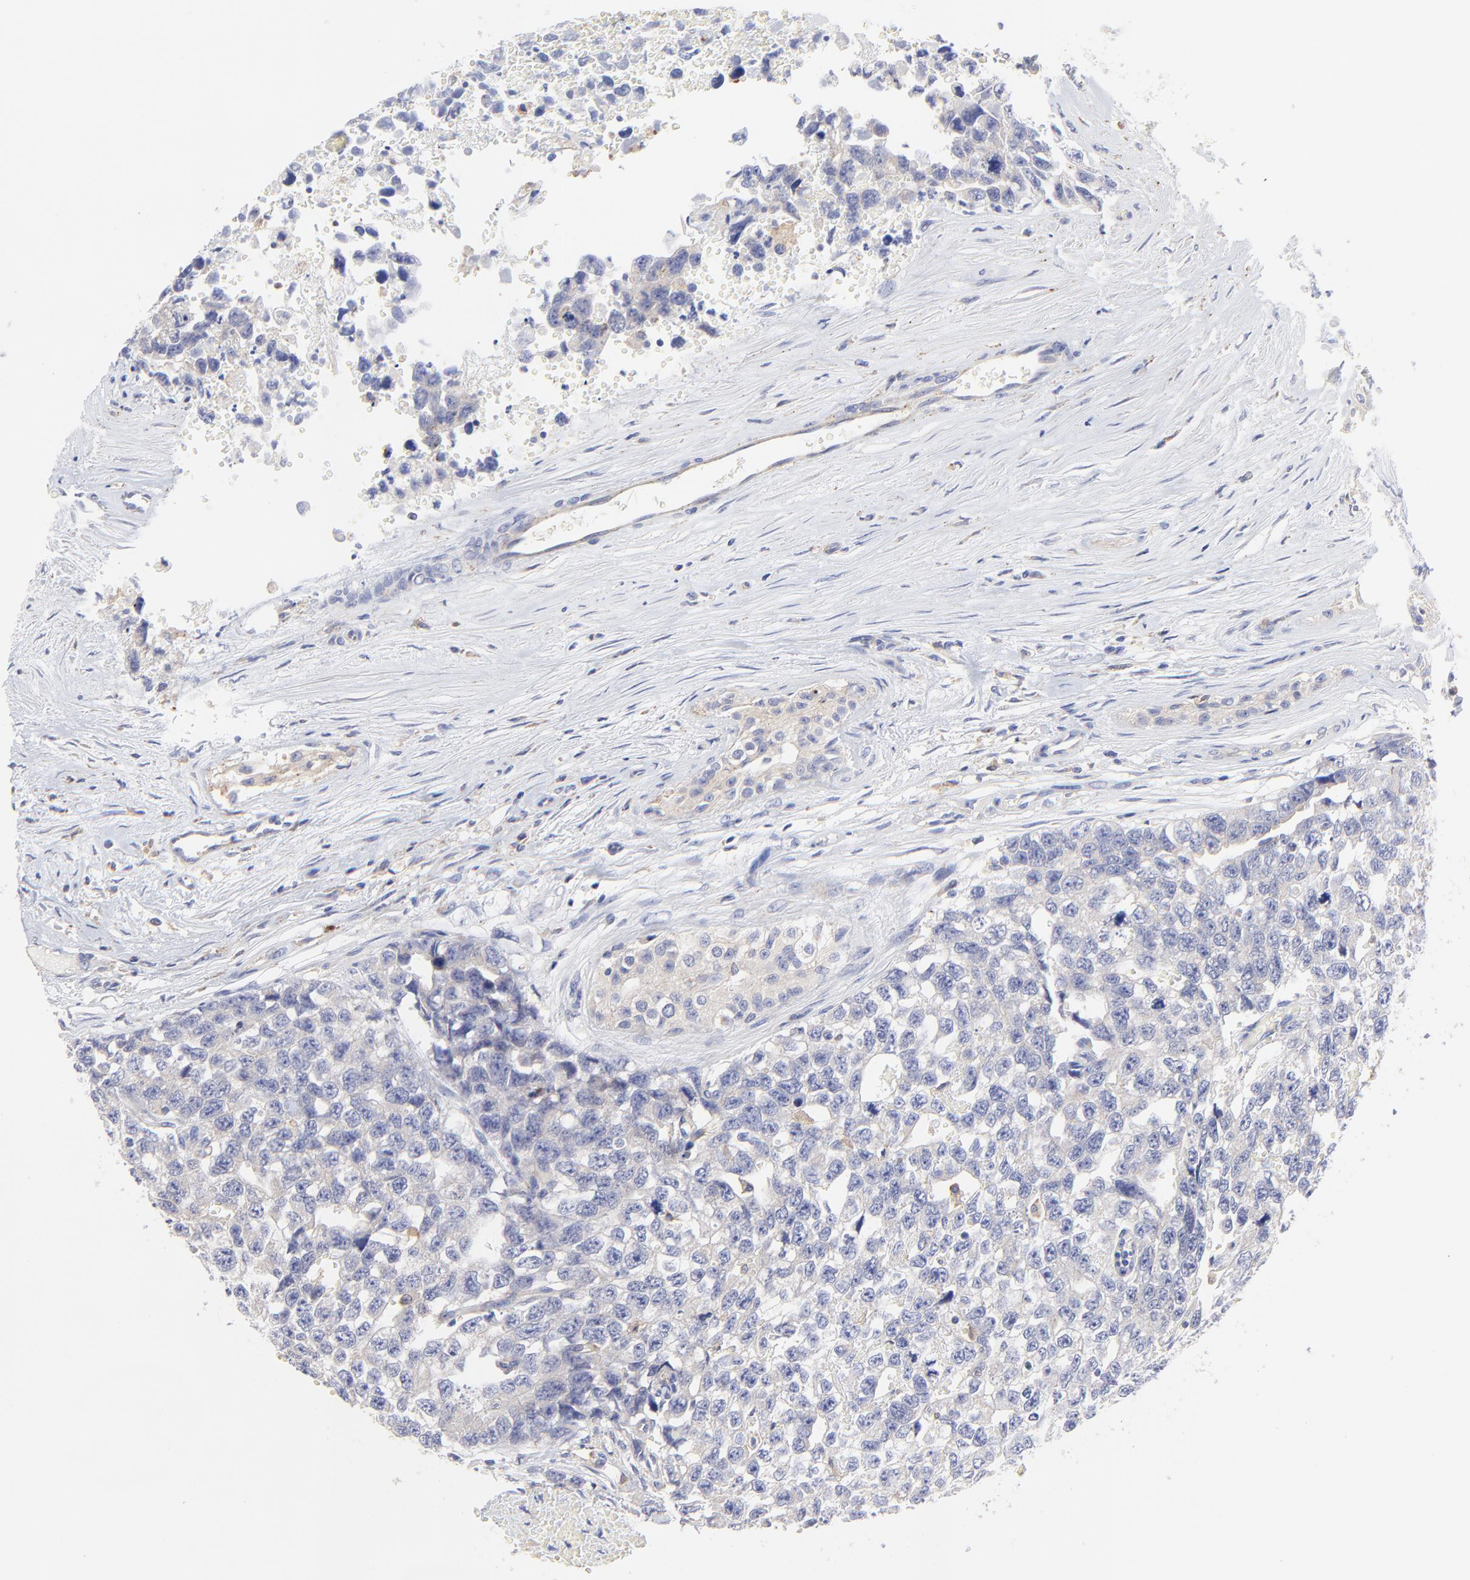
{"staining": {"intensity": "weak", "quantity": "<25%", "location": "cytoplasmic/membranous"}, "tissue": "testis cancer", "cell_type": "Tumor cells", "image_type": "cancer", "snomed": [{"axis": "morphology", "description": "Carcinoma, Embryonal, NOS"}, {"axis": "topography", "description": "Testis"}], "caption": "Tumor cells show no significant positivity in testis embryonal carcinoma.", "gene": "LHFPL1", "patient": {"sex": "male", "age": 31}}